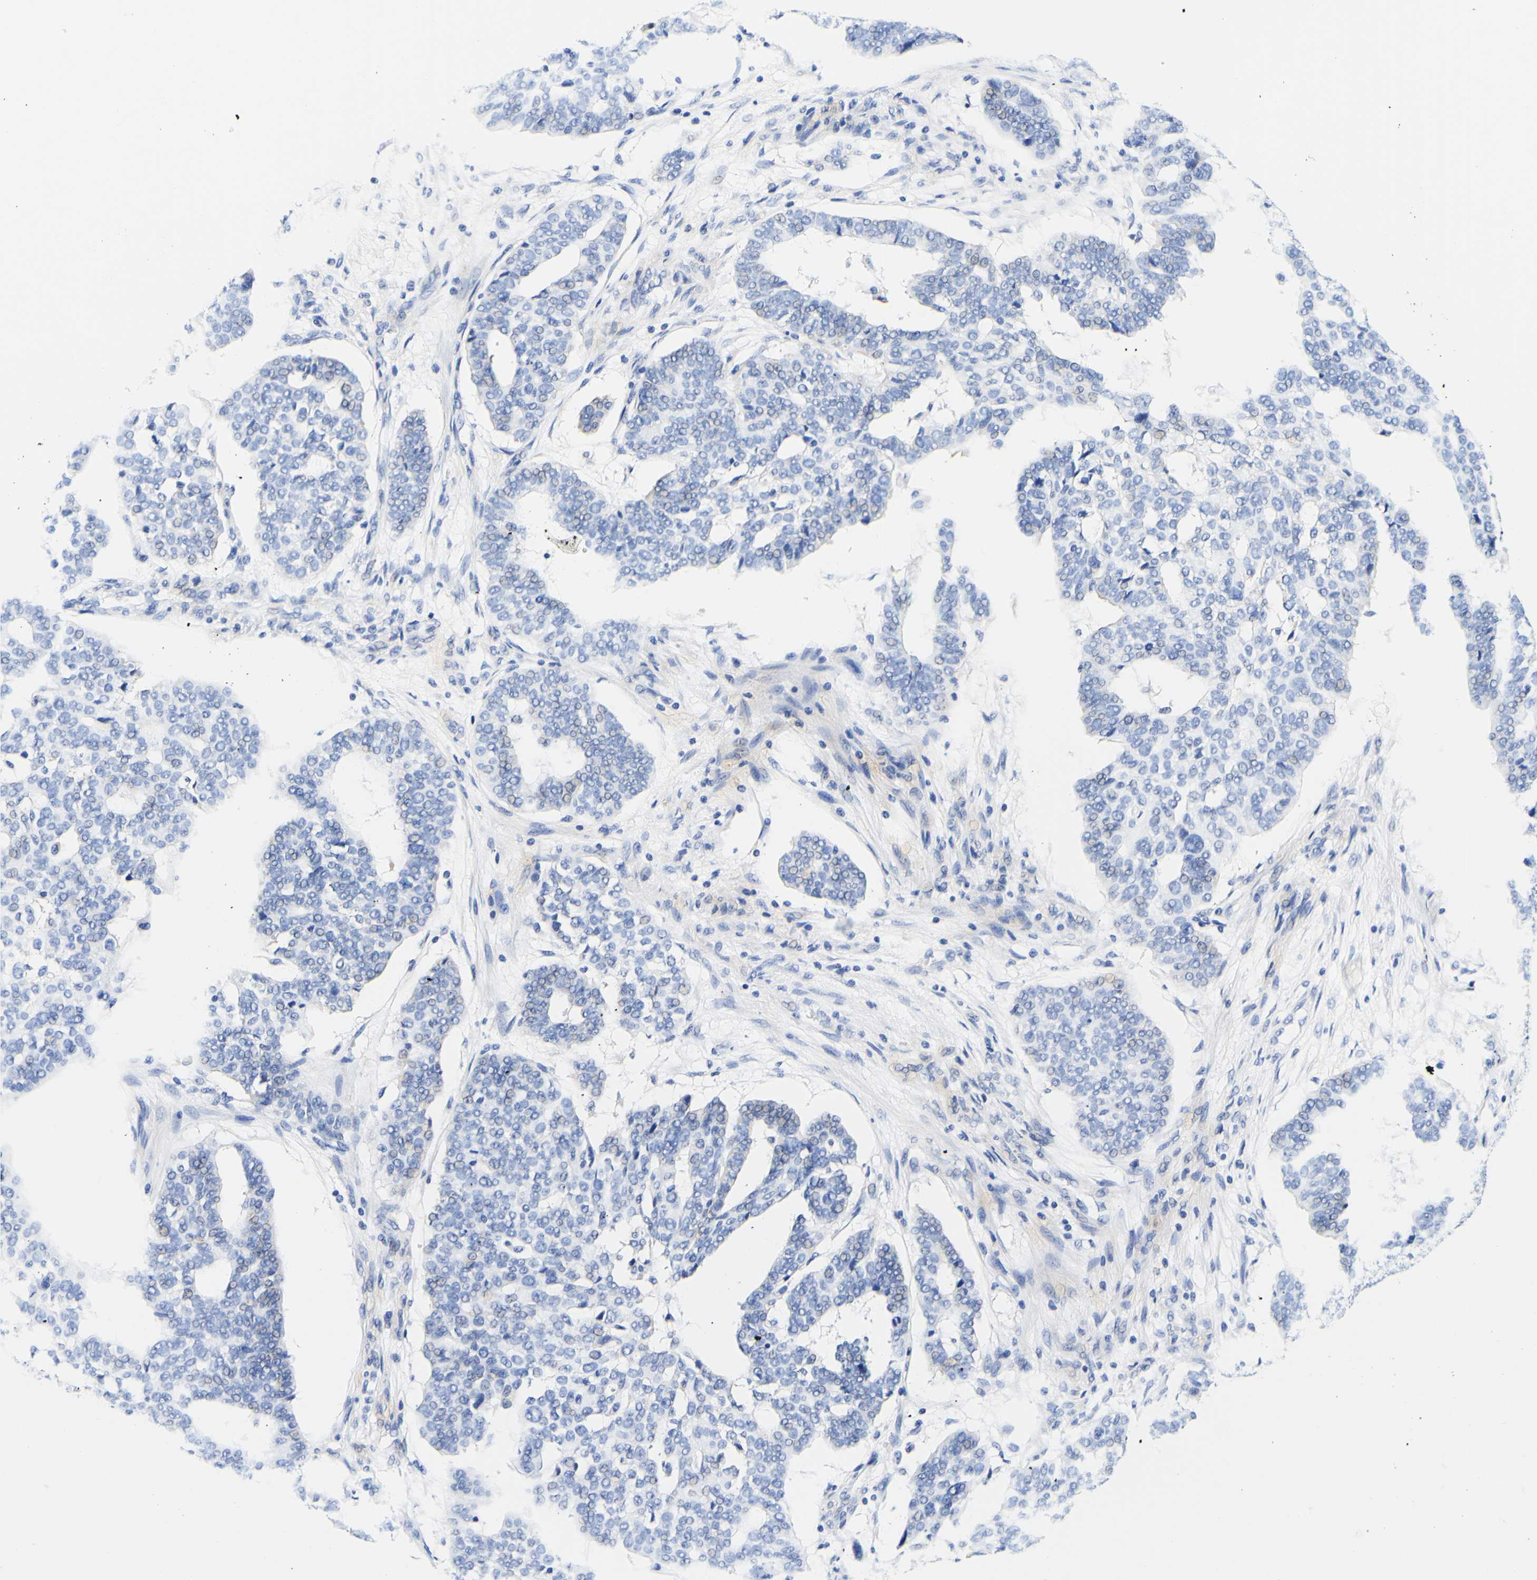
{"staining": {"intensity": "negative", "quantity": "none", "location": "none"}, "tissue": "ovarian cancer", "cell_type": "Tumor cells", "image_type": "cancer", "snomed": [{"axis": "morphology", "description": "Cystadenocarcinoma, serous, NOS"}, {"axis": "topography", "description": "Ovary"}], "caption": "IHC image of neoplastic tissue: human ovarian cancer (serous cystadenocarcinoma) stained with DAB reveals no significant protein staining in tumor cells.", "gene": "CAMK4", "patient": {"sex": "female", "age": 59}}